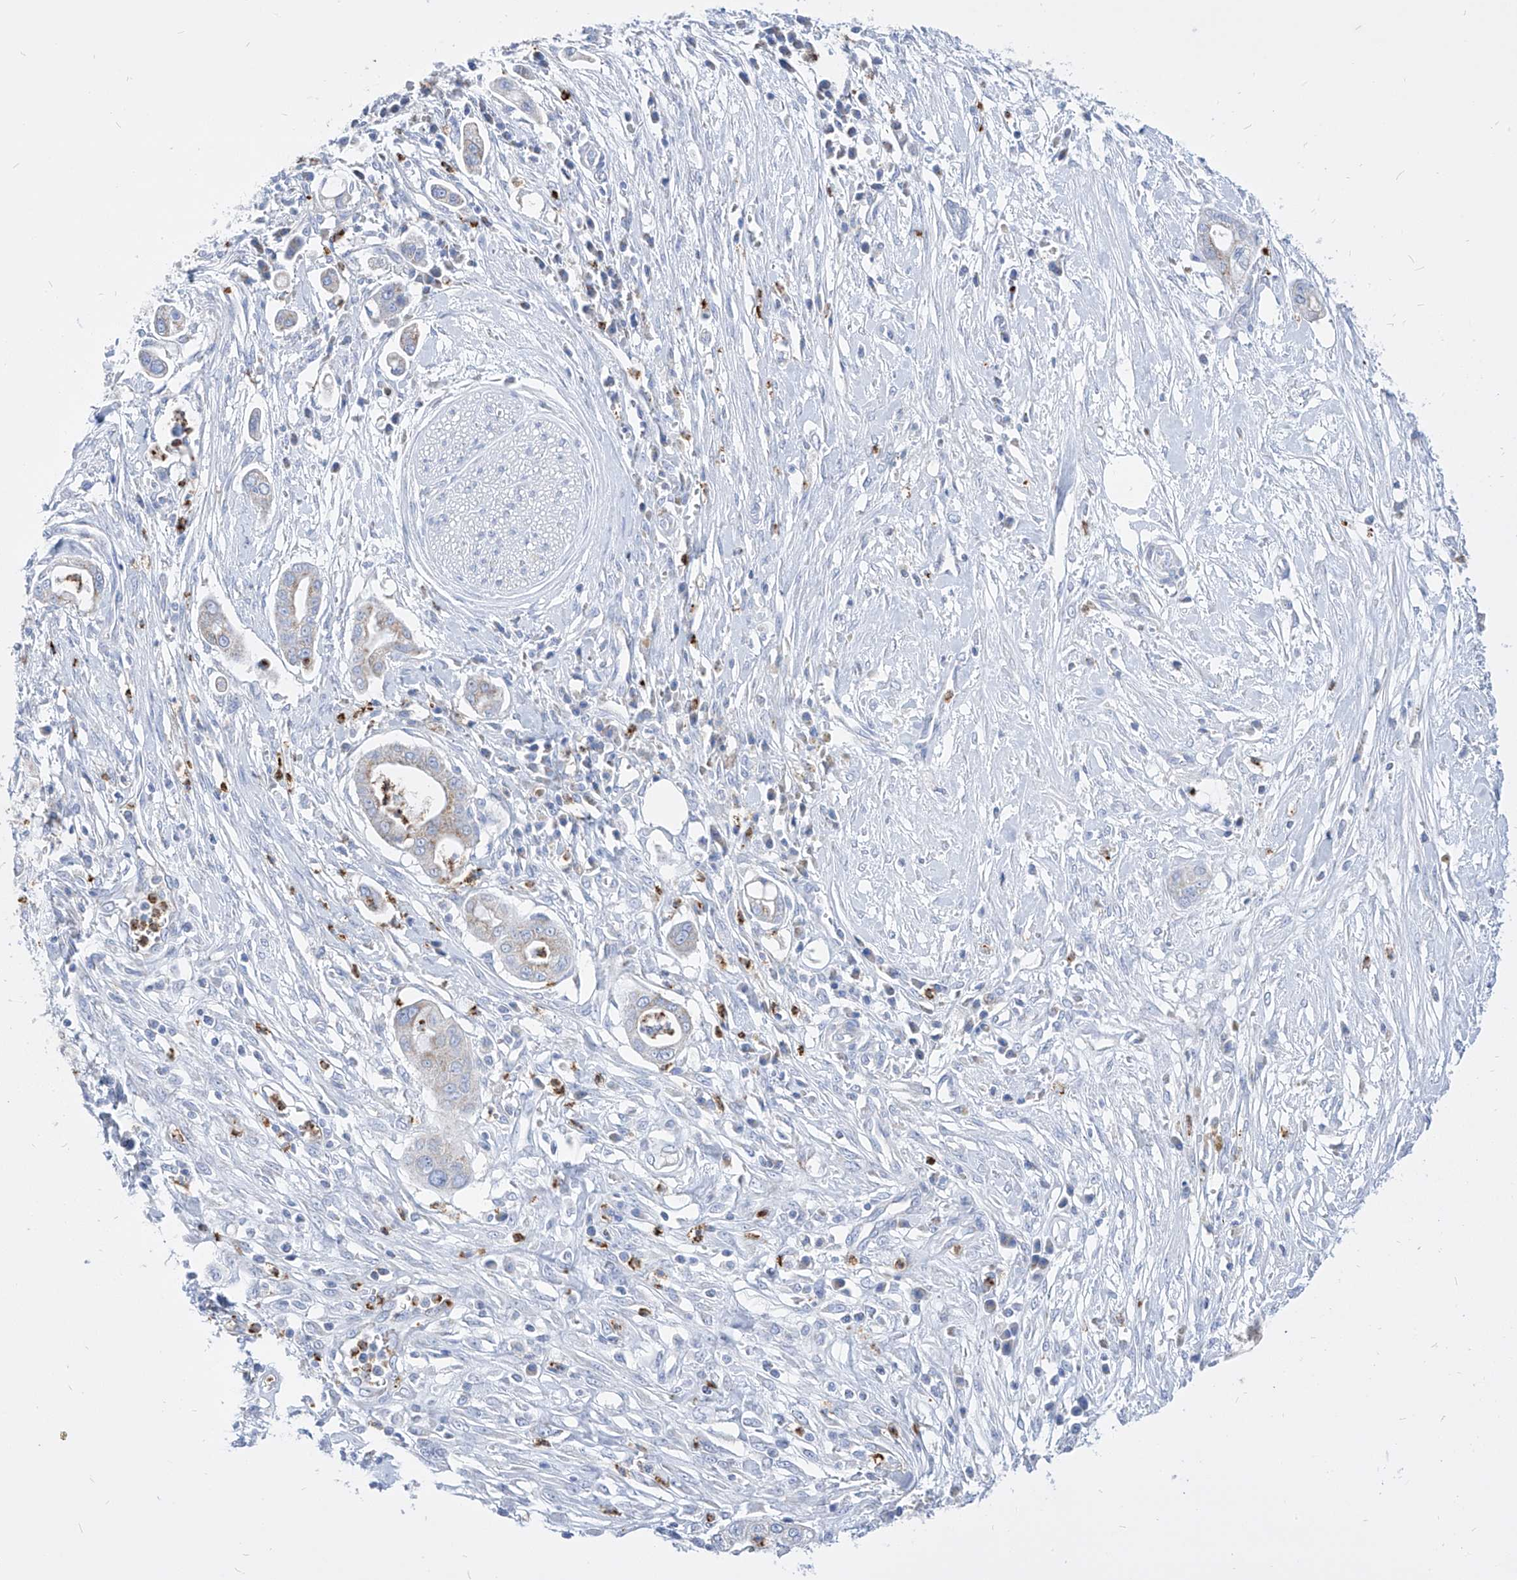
{"staining": {"intensity": "negative", "quantity": "none", "location": "none"}, "tissue": "pancreatic cancer", "cell_type": "Tumor cells", "image_type": "cancer", "snomed": [{"axis": "morphology", "description": "Adenocarcinoma, NOS"}, {"axis": "topography", "description": "Pancreas"}], "caption": "Pancreatic cancer (adenocarcinoma) stained for a protein using IHC shows no expression tumor cells.", "gene": "COQ3", "patient": {"sex": "male", "age": 68}}